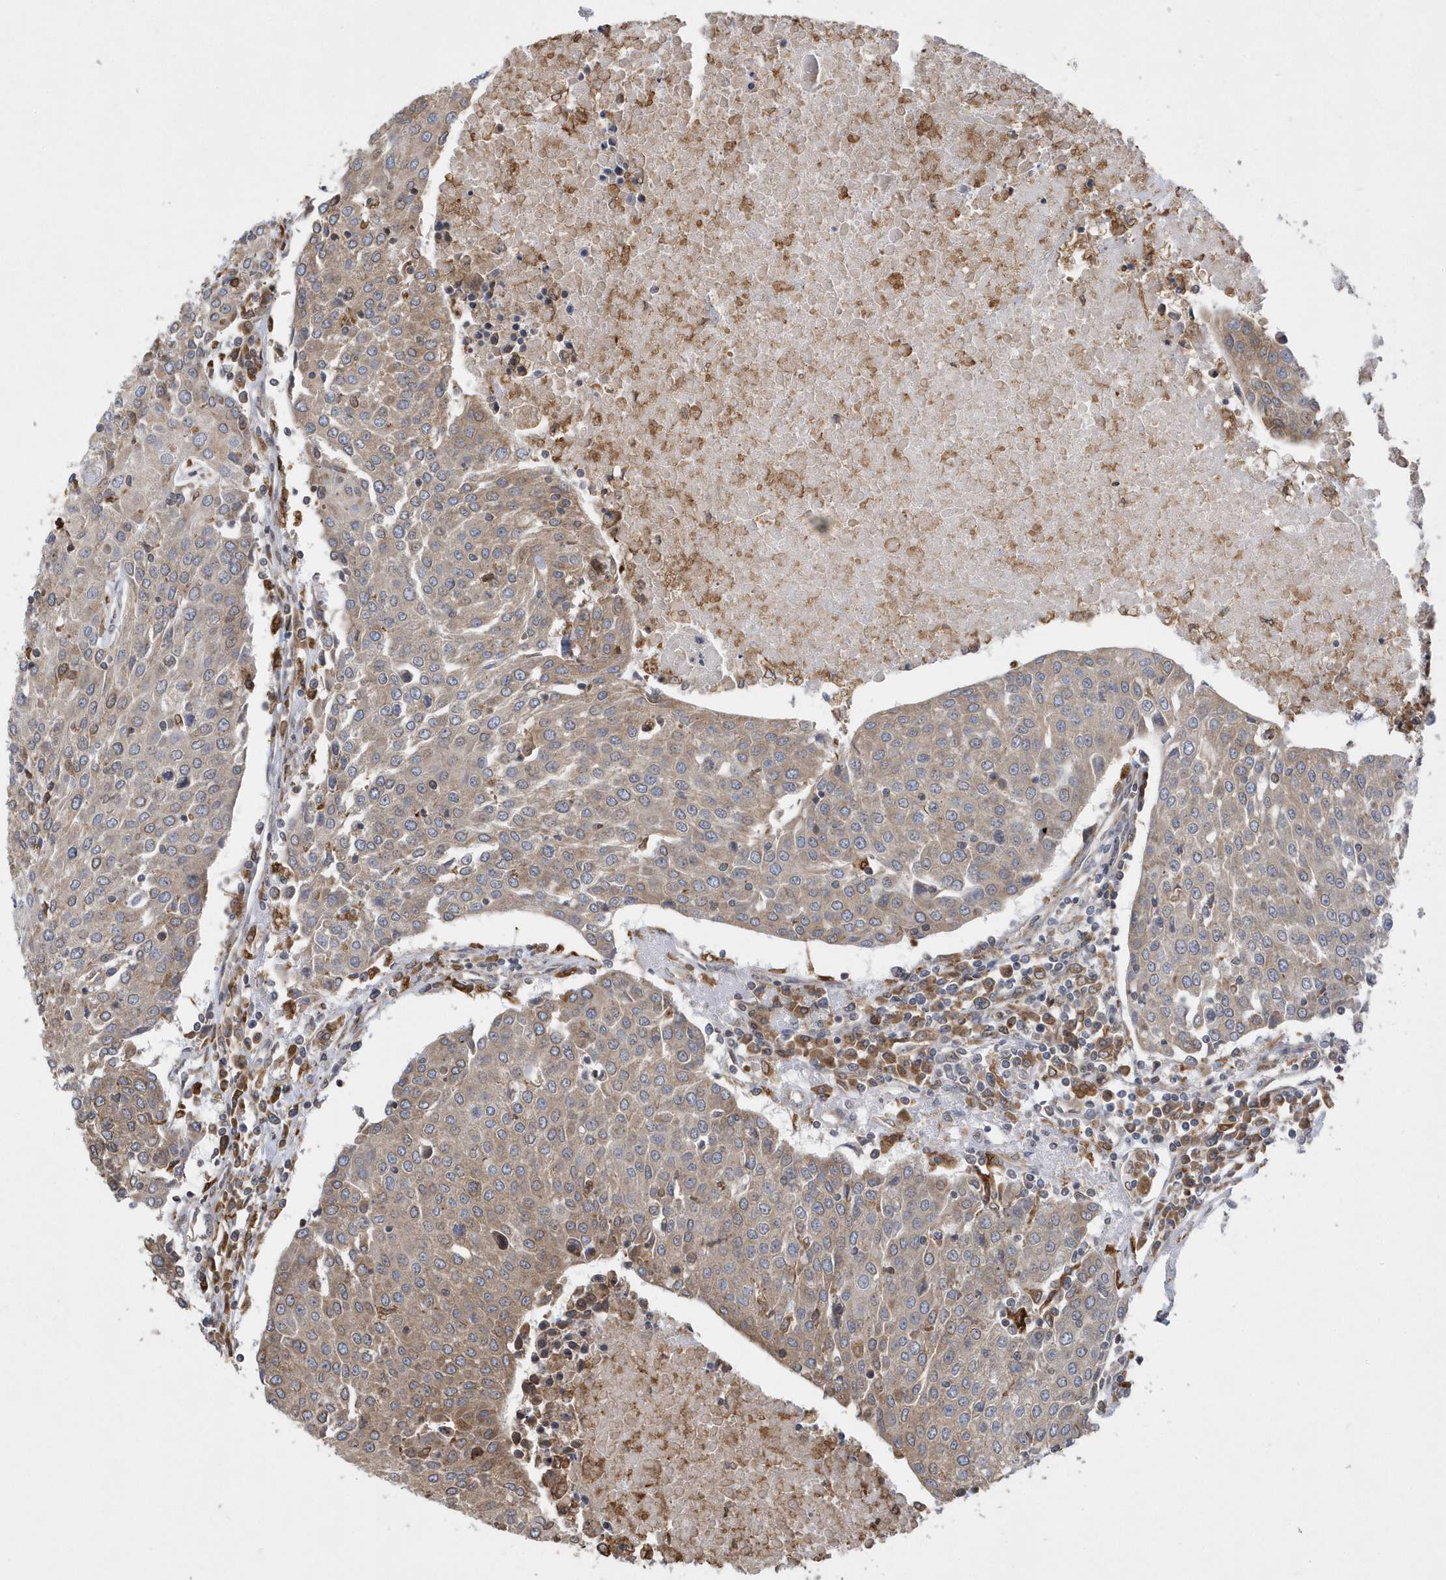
{"staining": {"intensity": "weak", "quantity": ">75%", "location": "cytoplasmic/membranous"}, "tissue": "urothelial cancer", "cell_type": "Tumor cells", "image_type": "cancer", "snomed": [{"axis": "morphology", "description": "Urothelial carcinoma, High grade"}, {"axis": "topography", "description": "Urinary bladder"}], "caption": "IHC image of neoplastic tissue: human high-grade urothelial carcinoma stained using immunohistochemistry (IHC) demonstrates low levels of weak protein expression localized specifically in the cytoplasmic/membranous of tumor cells, appearing as a cytoplasmic/membranous brown color.", "gene": "VAMP7", "patient": {"sex": "female", "age": 85}}